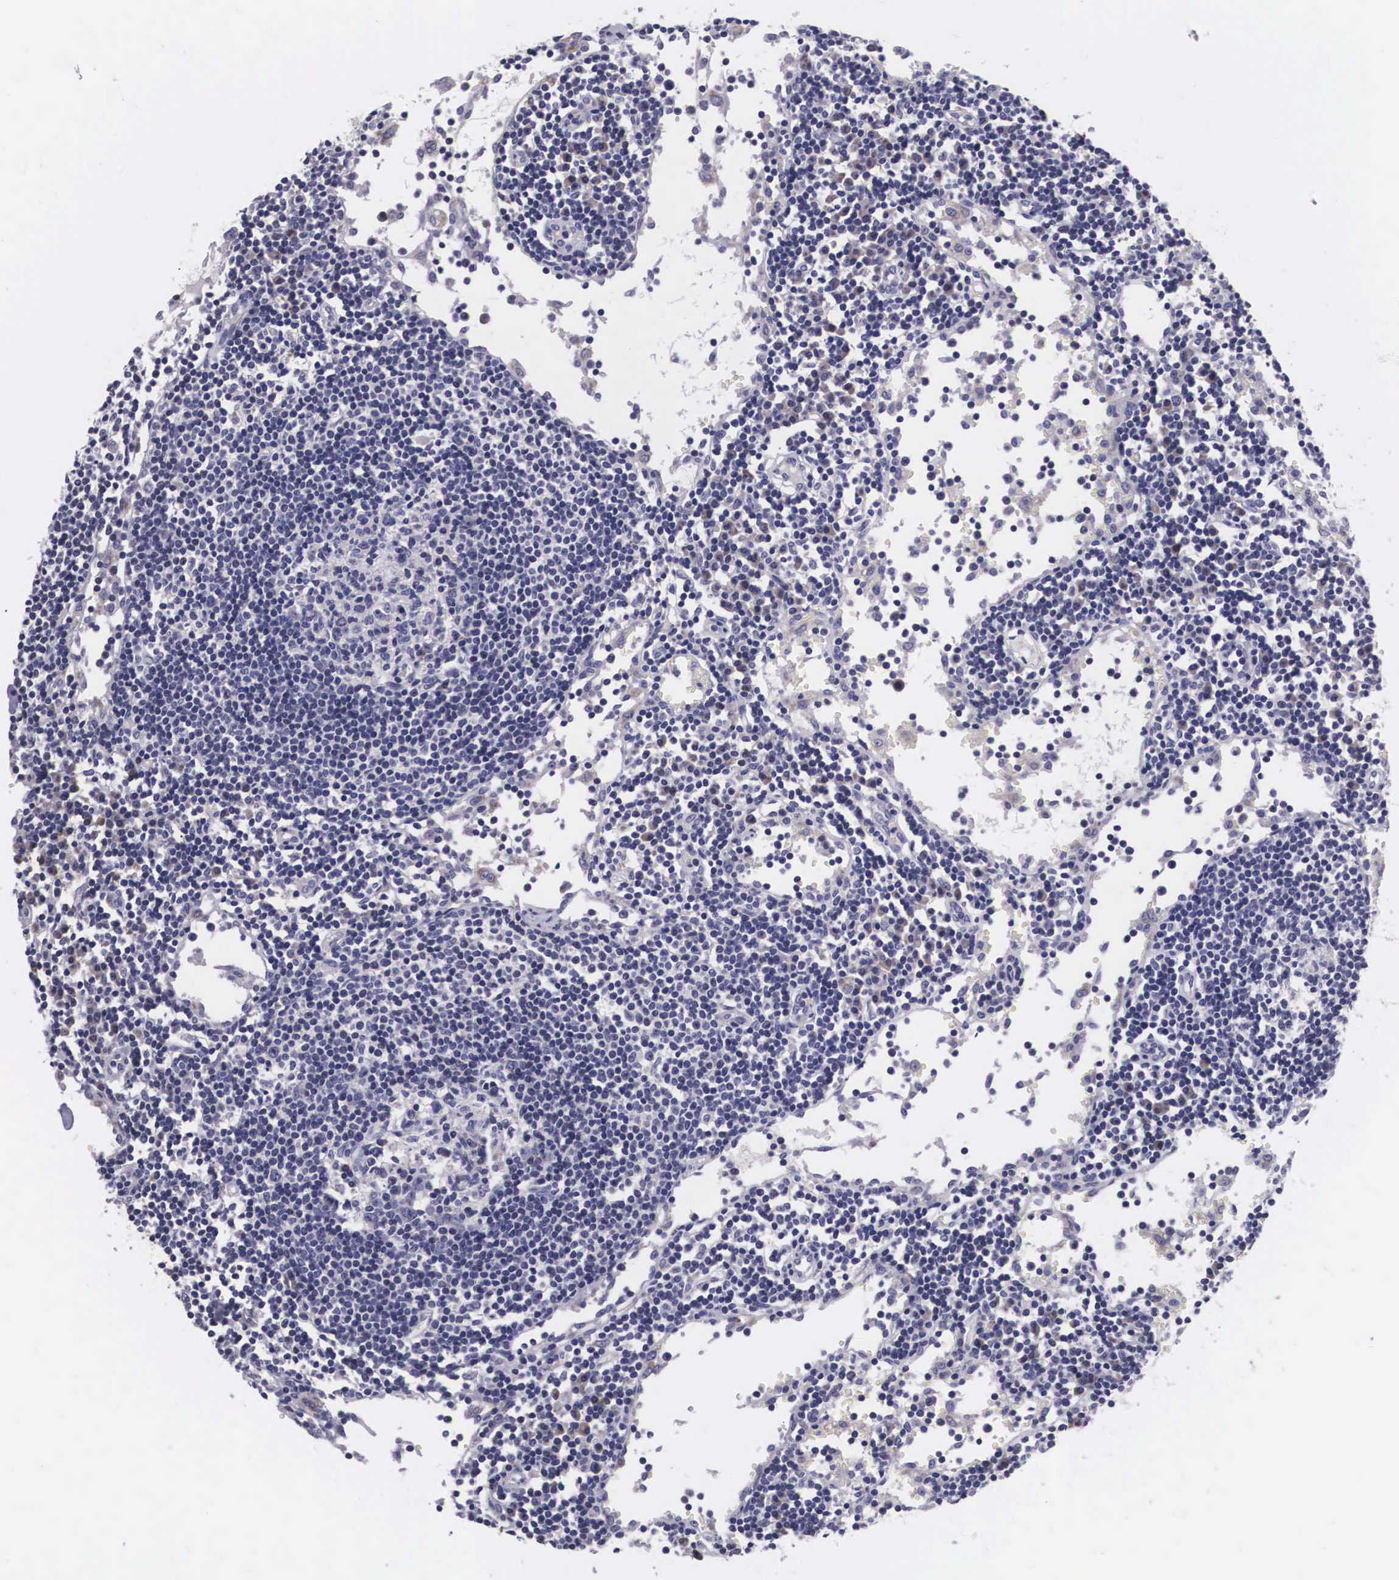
{"staining": {"intensity": "negative", "quantity": "none", "location": "none"}, "tissue": "lymph node", "cell_type": "Germinal center cells", "image_type": "normal", "snomed": [{"axis": "morphology", "description": "Normal tissue, NOS"}, {"axis": "topography", "description": "Lymph node"}], "caption": "Human lymph node stained for a protein using IHC exhibits no positivity in germinal center cells.", "gene": "ARG2", "patient": {"sex": "female", "age": 55}}